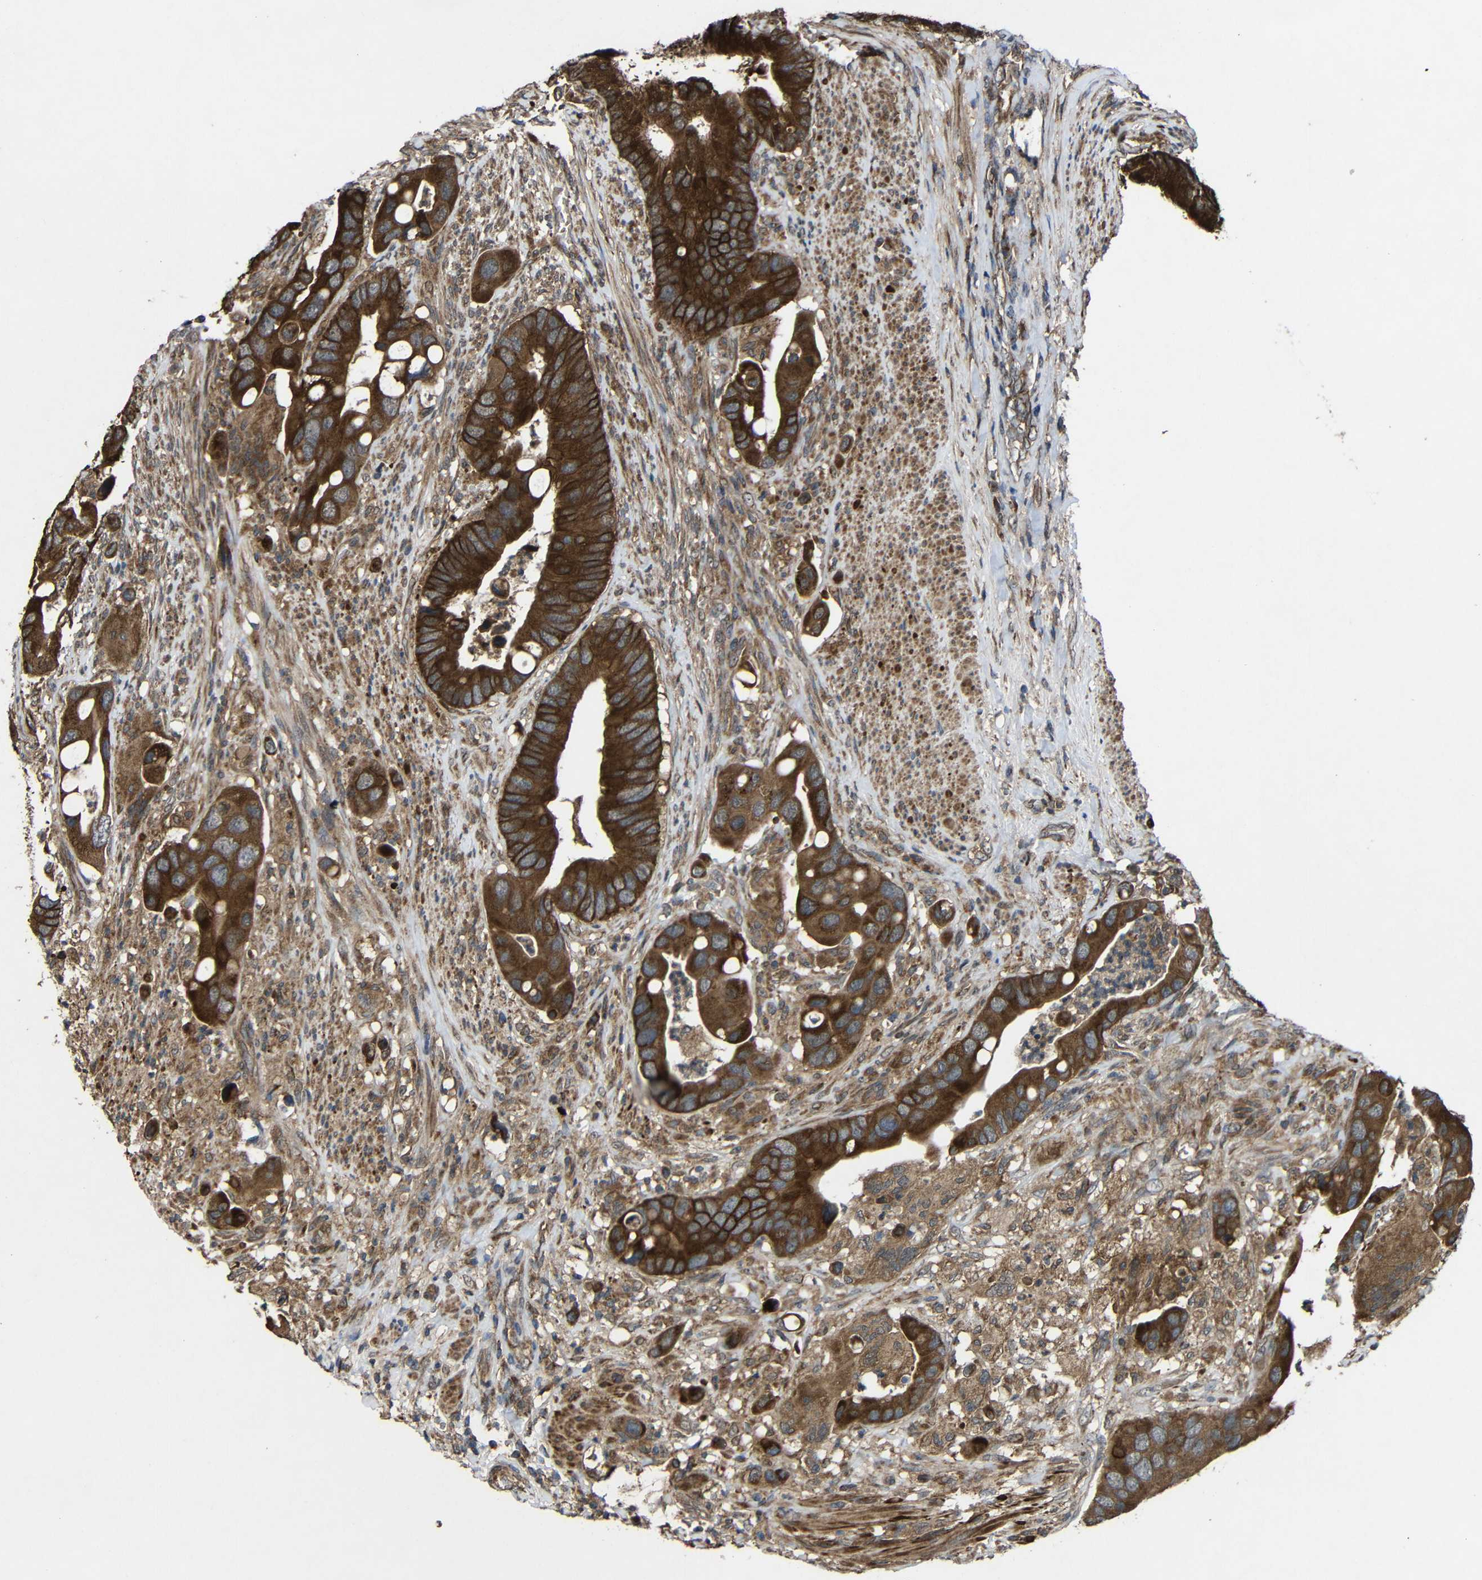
{"staining": {"intensity": "strong", "quantity": ">75%", "location": "cytoplasmic/membranous"}, "tissue": "colorectal cancer", "cell_type": "Tumor cells", "image_type": "cancer", "snomed": [{"axis": "morphology", "description": "Adenocarcinoma, NOS"}, {"axis": "topography", "description": "Rectum"}], "caption": "High-magnification brightfield microscopy of colorectal cancer (adenocarcinoma) stained with DAB (brown) and counterstained with hematoxylin (blue). tumor cells exhibit strong cytoplasmic/membranous expression is seen in about>75% of cells. (Stains: DAB in brown, nuclei in blue, Microscopy: brightfield microscopy at high magnification).", "gene": "C1GALT1", "patient": {"sex": "female", "age": 57}}